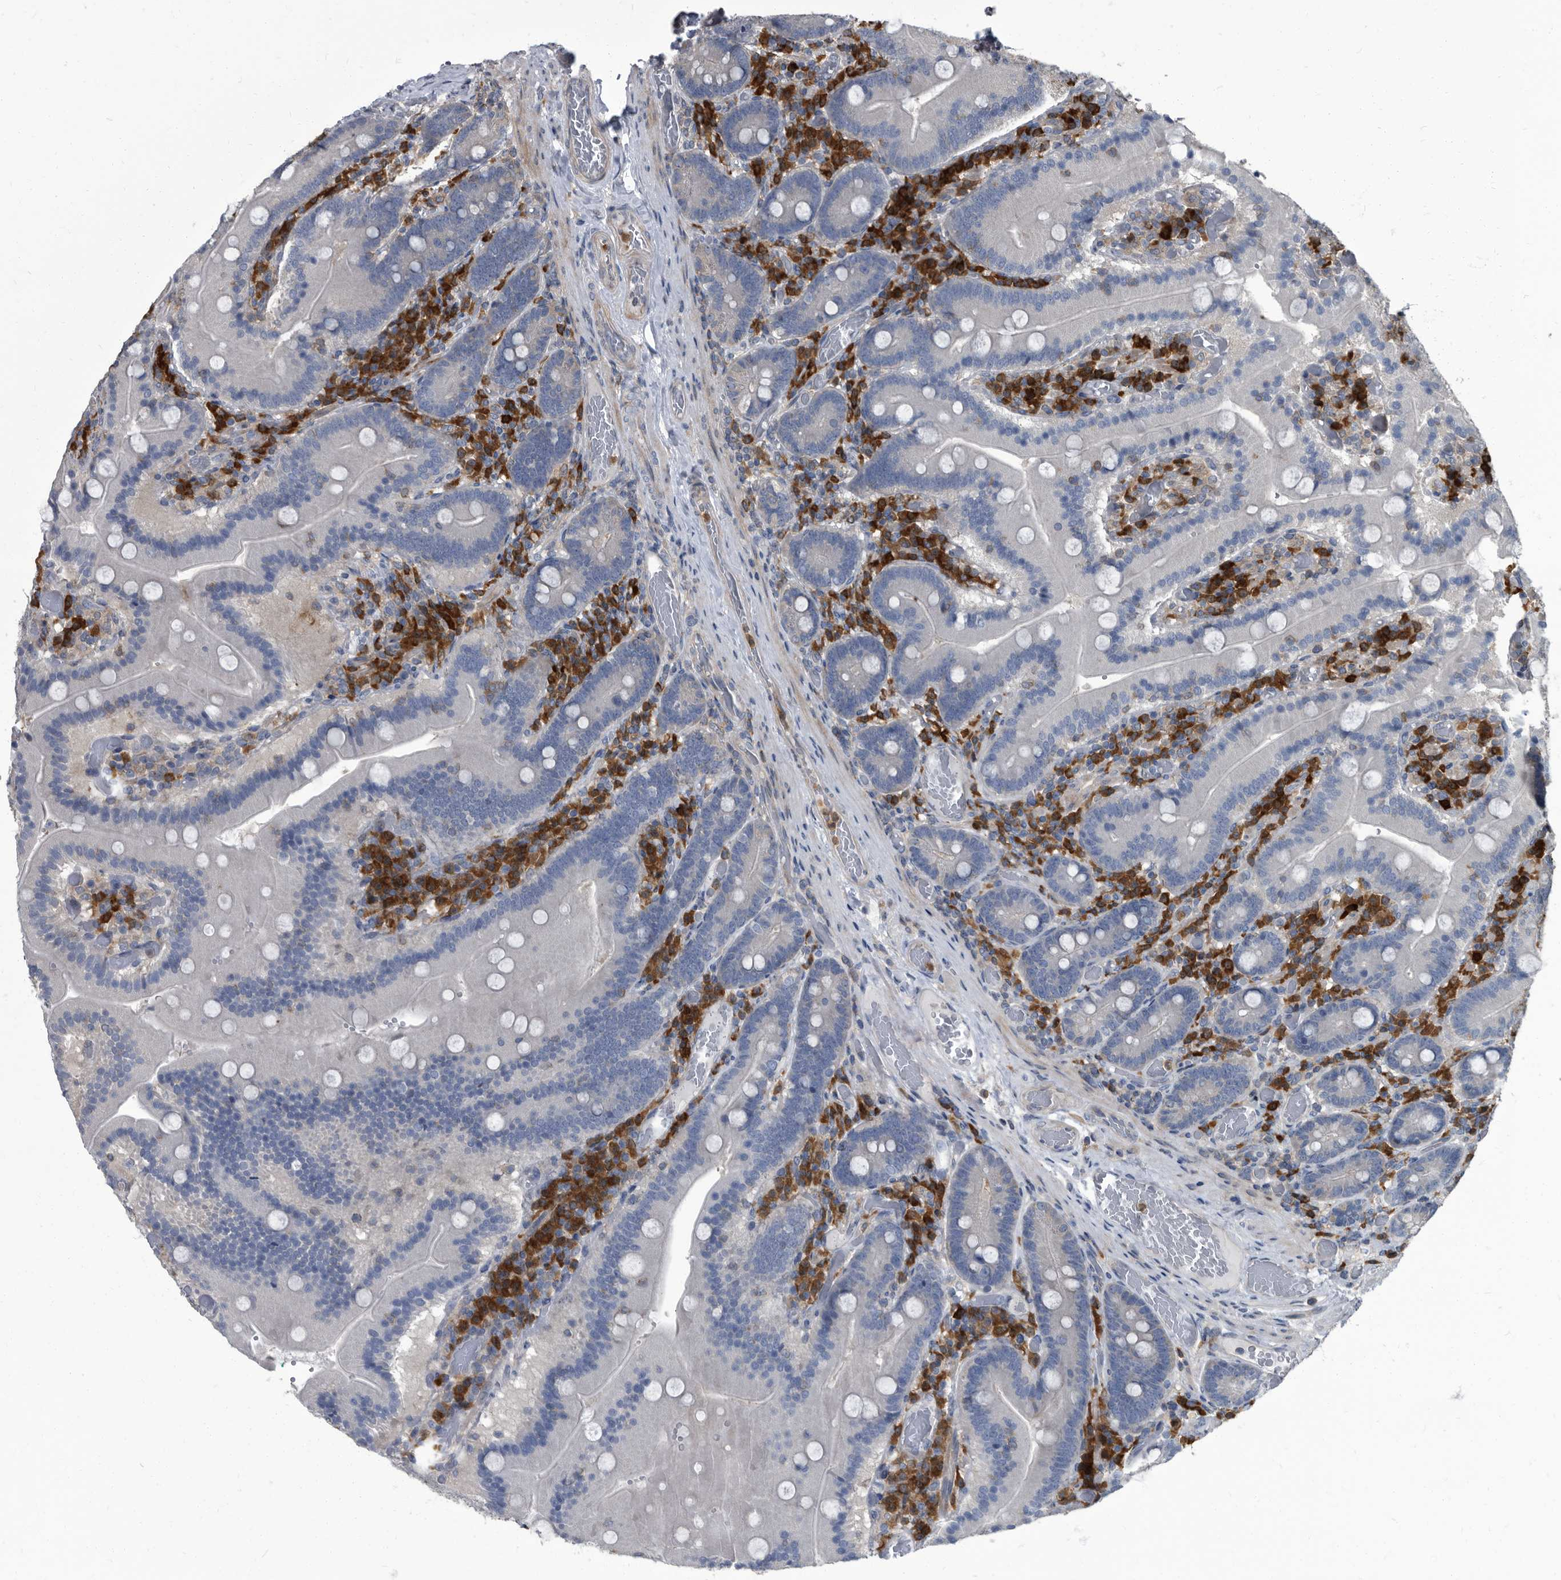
{"staining": {"intensity": "negative", "quantity": "none", "location": "none"}, "tissue": "duodenum", "cell_type": "Glandular cells", "image_type": "normal", "snomed": [{"axis": "morphology", "description": "Normal tissue, NOS"}, {"axis": "topography", "description": "Duodenum"}], "caption": "IHC histopathology image of unremarkable duodenum: human duodenum stained with DAB (3,3'-diaminobenzidine) shows no significant protein expression in glandular cells. (Stains: DAB (3,3'-diaminobenzidine) immunohistochemistry (IHC) with hematoxylin counter stain, Microscopy: brightfield microscopy at high magnification).", "gene": "CDV3", "patient": {"sex": "female", "age": 62}}